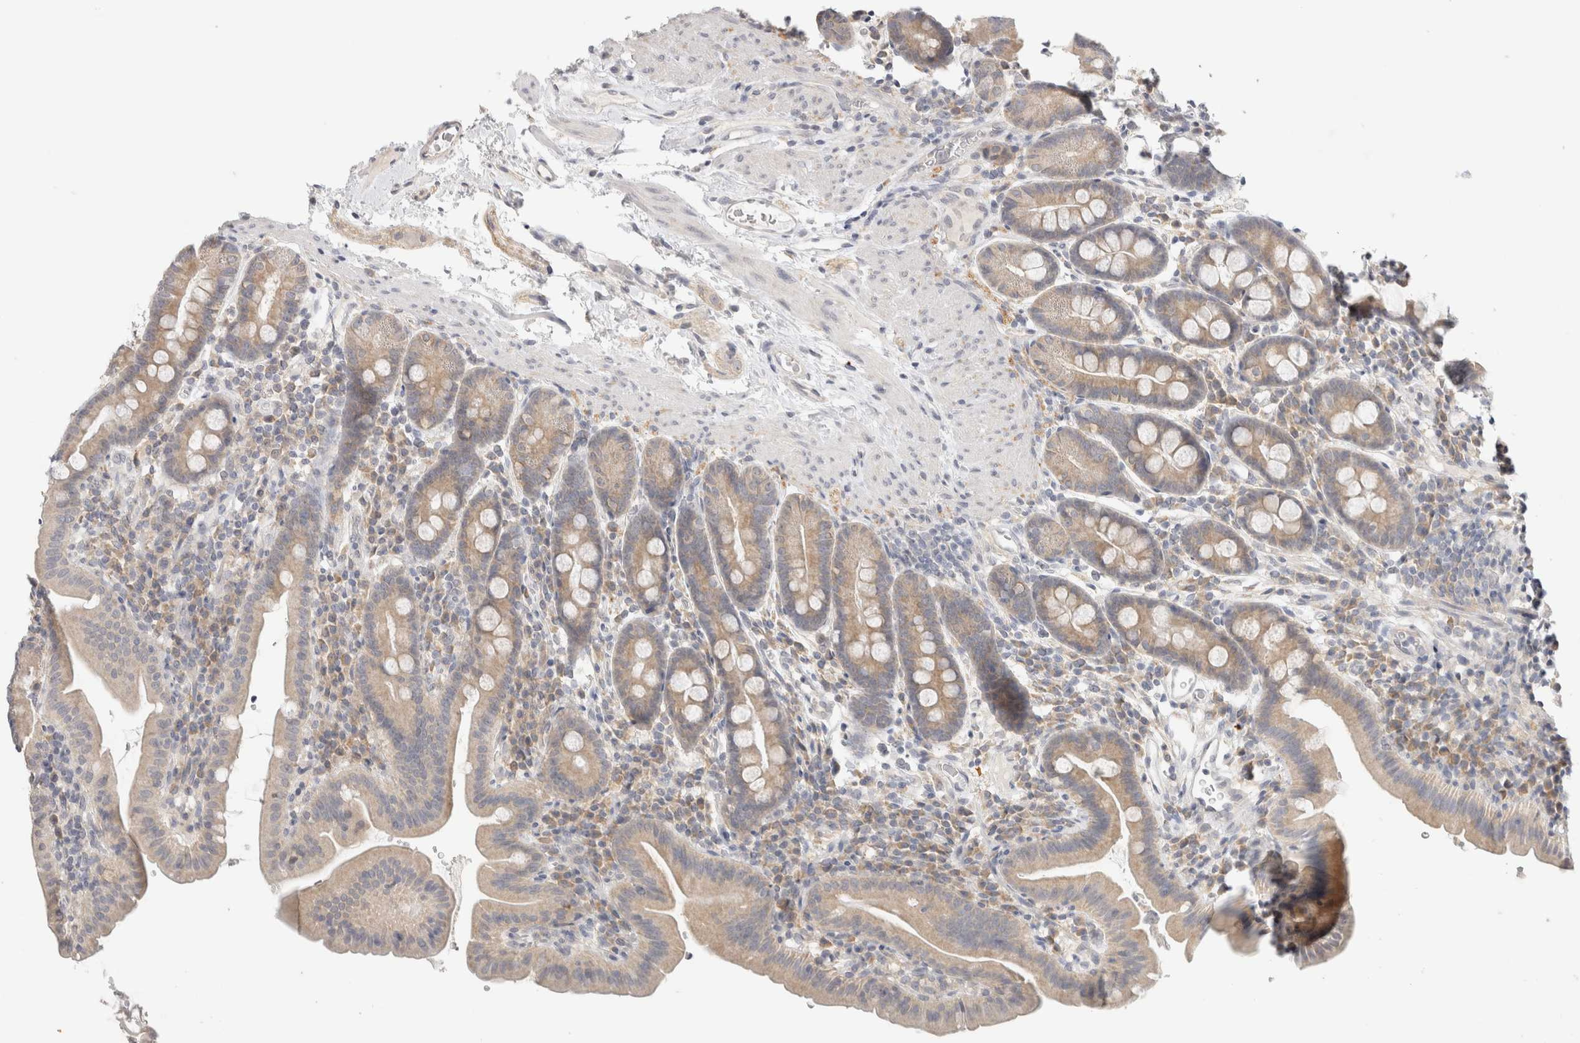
{"staining": {"intensity": "moderate", "quantity": "25%-75%", "location": "cytoplasmic/membranous"}, "tissue": "duodenum", "cell_type": "Glandular cells", "image_type": "normal", "snomed": [{"axis": "morphology", "description": "Normal tissue, NOS"}, {"axis": "morphology", "description": "Adenocarcinoma, NOS"}, {"axis": "topography", "description": "Pancreas"}, {"axis": "topography", "description": "Duodenum"}], "caption": "Brown immunohistochemical staining in benign duodenum demonstrates moderate cytoplasmic/membranous positivity in about 25%-75% of glandular cells.", "gene": "CHRM4", "patient": {"sex": "male", "age": 50}}